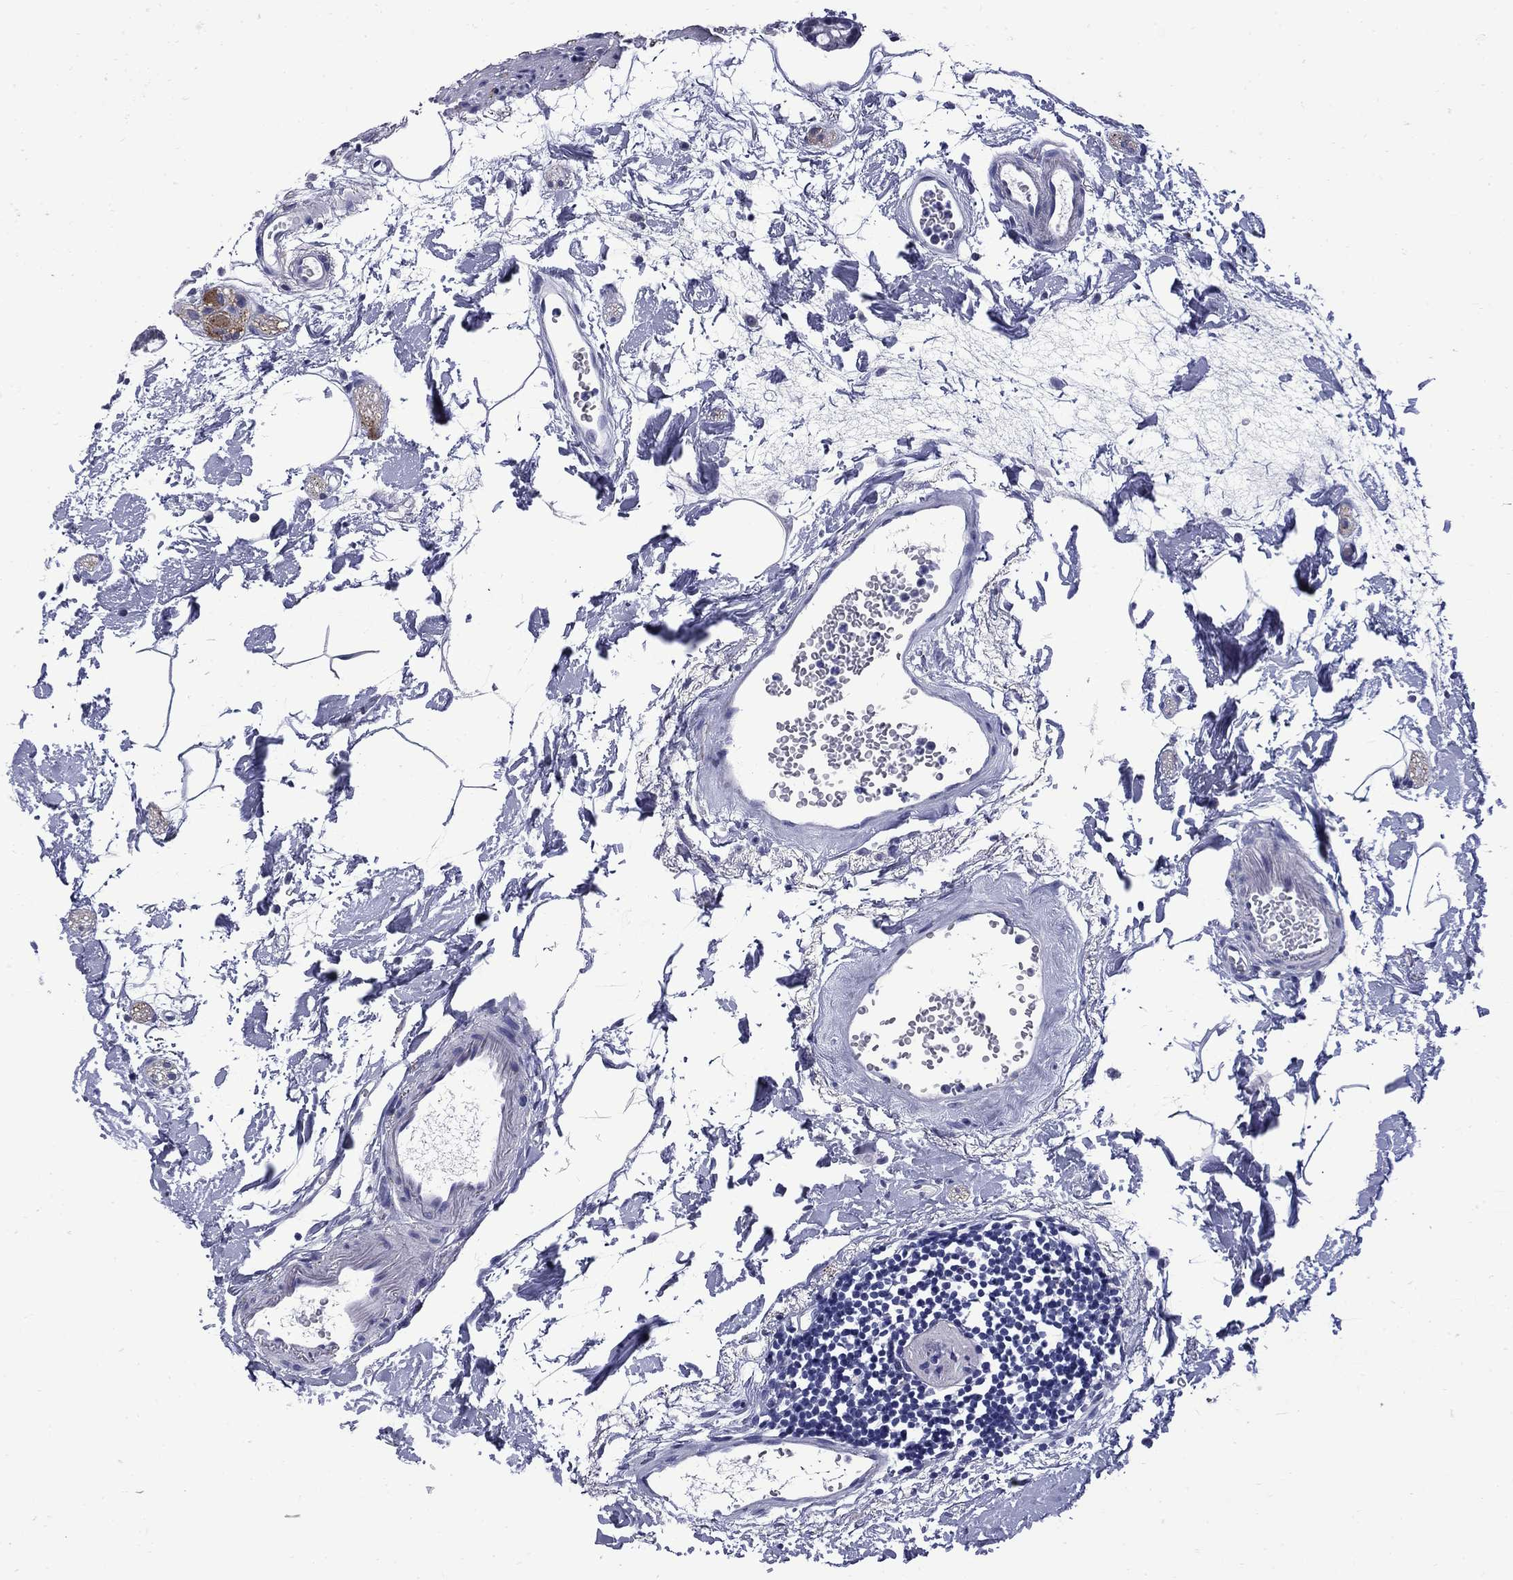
{"staining": {"intensity": "negative", "quantity": "none", "location": "none"}, "tissue": "colon", "cell_type": "Endothelial cells", "image_type": "normal", "snomed": [{"axis": "morphology", "description": "Normal tissue, NOS"}, {"axis": "topography", "description": "Colon"}], "caption": "A high-resolution micrograph shows IHC staining of benign colon, which displays no significant positivity in endothelial cells.", "gene": "MGARP", "patient": {"sex": "female", "age": 84}}